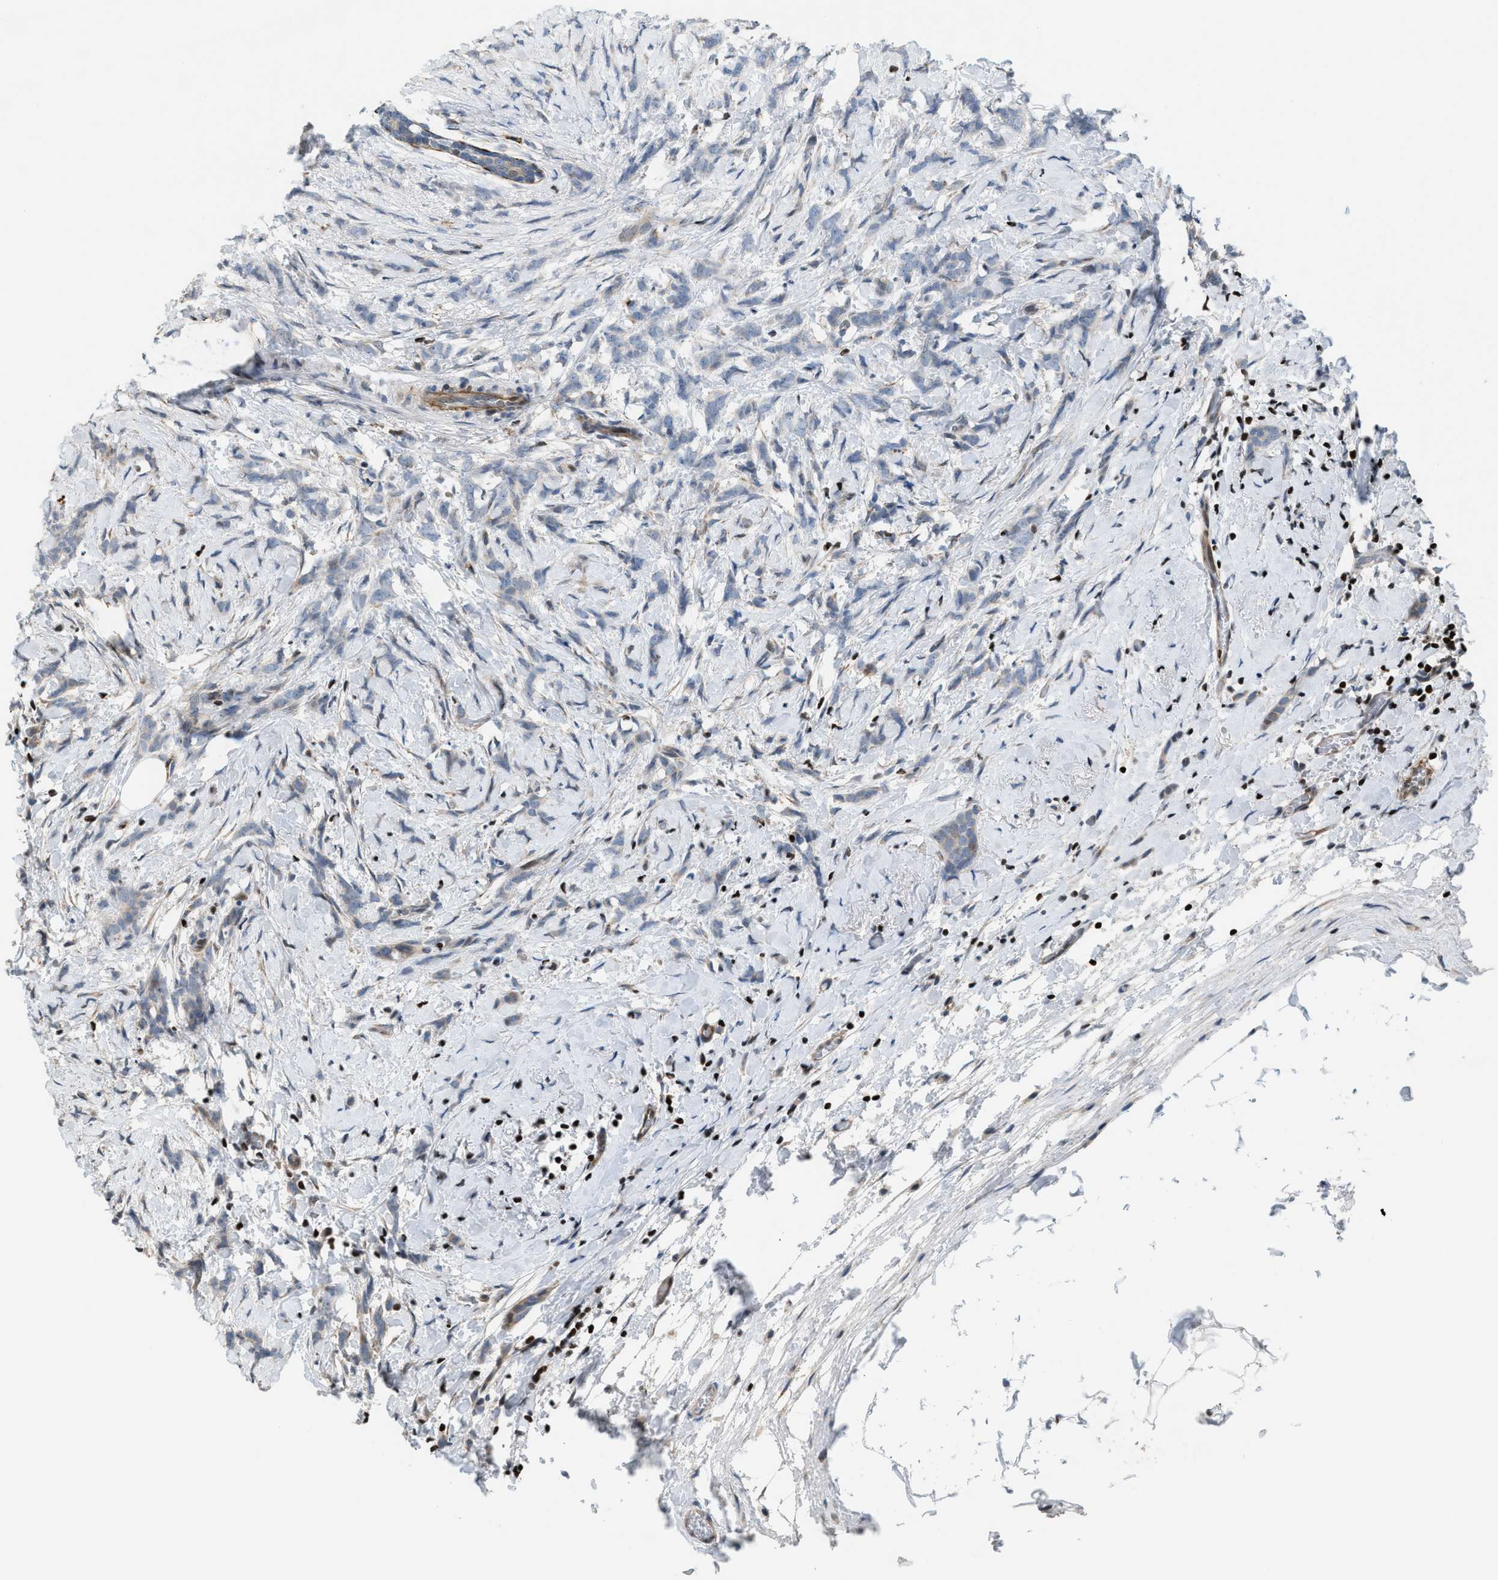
{"staining": {"intensity": "weak", "quantity": "<25%", "location": "cytoplasmic/membranous"}, "tissue": "breast cancer", "cell_type": "Tumor cells", "image_type": "cancer", "snomed": [{"axis": "morphology", "description": "Lobular carcinoma, in situ"}, {"axis": "morphology", "description": "Lobular carcinoma"}, {"axis": "topography", "description": "Breast"}], "caption": "A high-resolution image shows immunohistochemistry (IHC) staining of breast cancer, which demonstrates no significant staining in tumor cells. (DAB (3,3'-diaminobenzidine) immunohistochemistry, high magnification).", "gene": "ZNF276", "patient": {"sex": "female", "age": 41}}